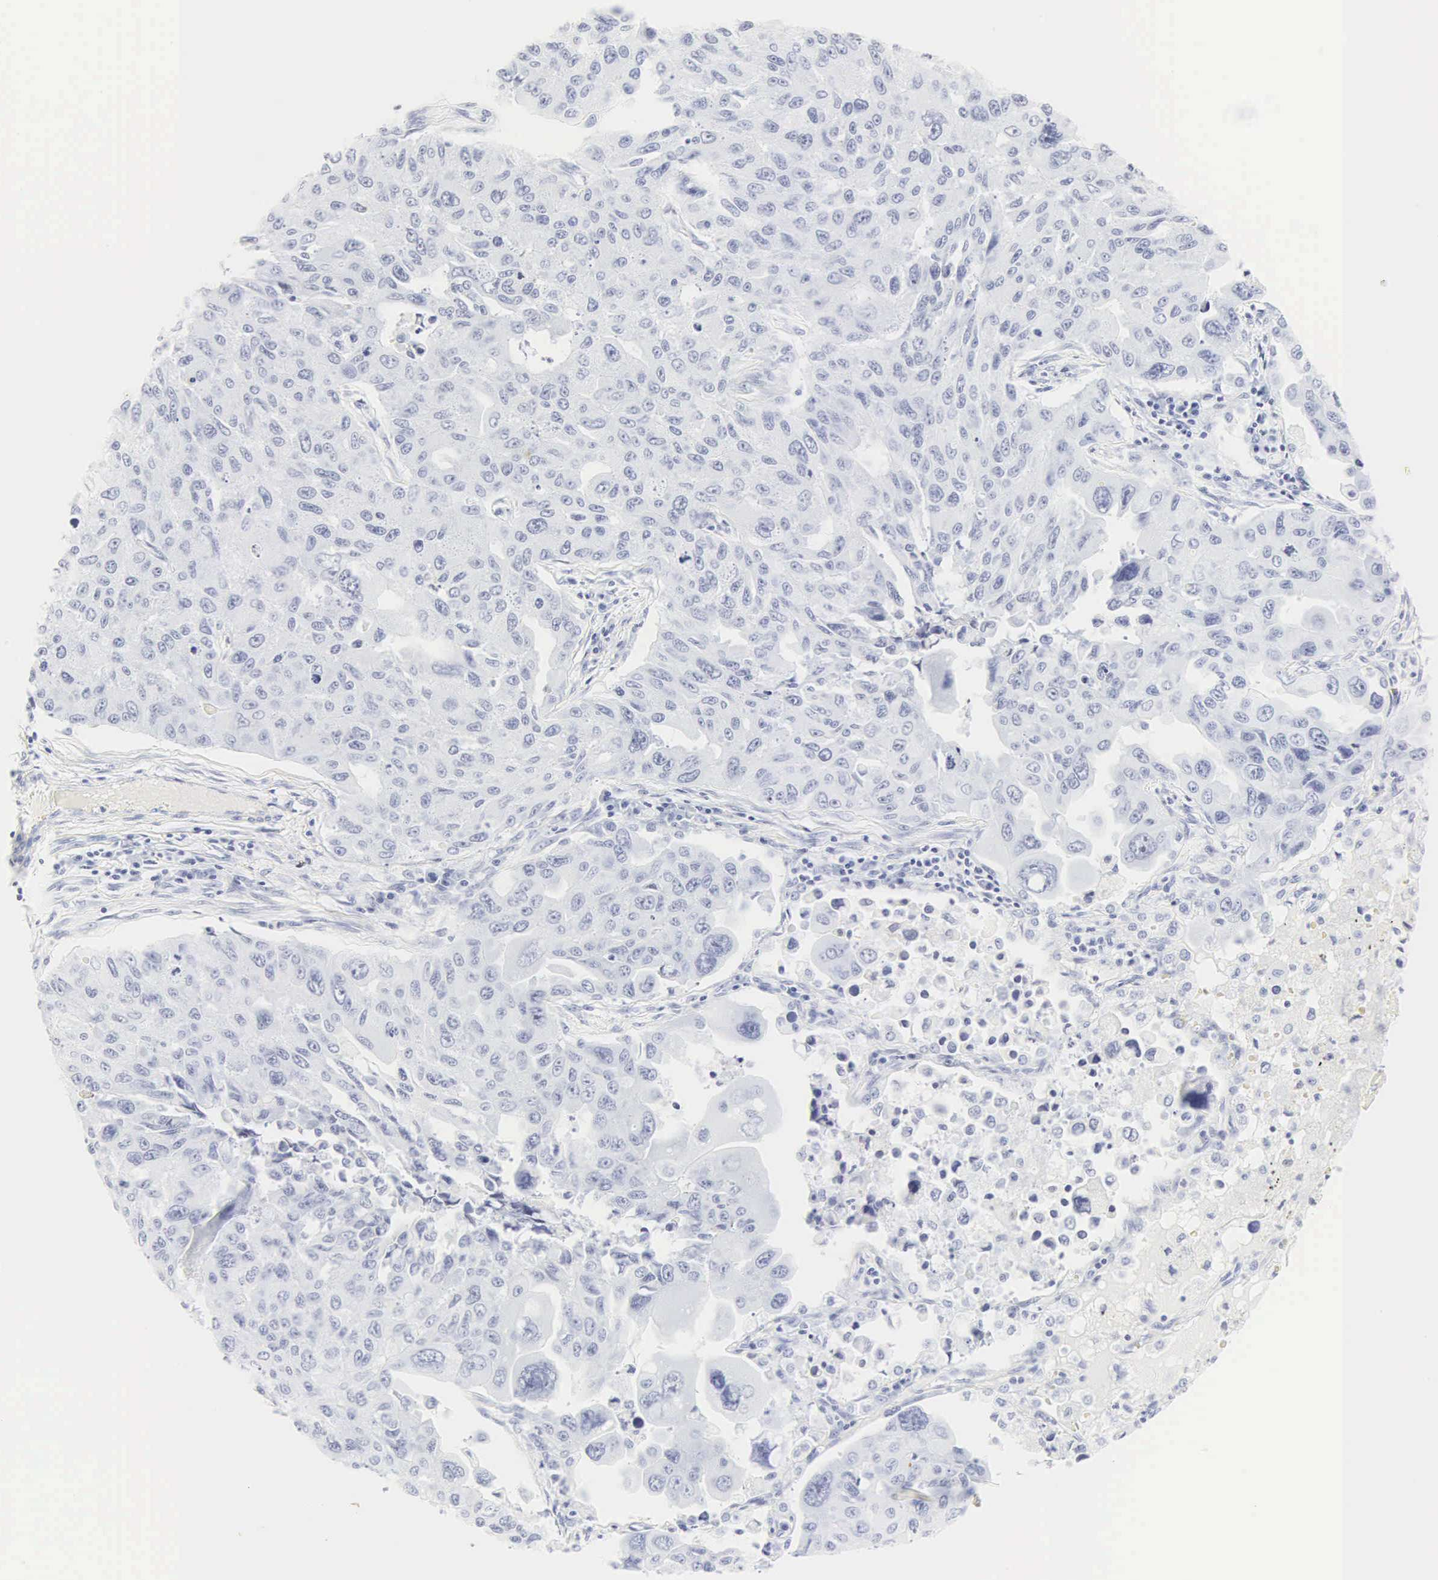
{"staining": {"intensity": "negative", "quantity": "none", "location": "none"}, "tissue": "lung cancer", "cell_type": "Tumor cells", "image_type": "cancer", "snomed": [{"axis": "morphology", "description": "Adenocarcinoma, NOS"}, {"axis": "topography", "description": "Lung"}], "caption": "An immunohistochemistry image of lung cancer is shown. There is no staining in tumor cells of lung cancer. (Immunohistochemistry, brightfield microscopy, high magnification).", "gene": "CGB3", "patient": {"sex": "male", "age": 64}}